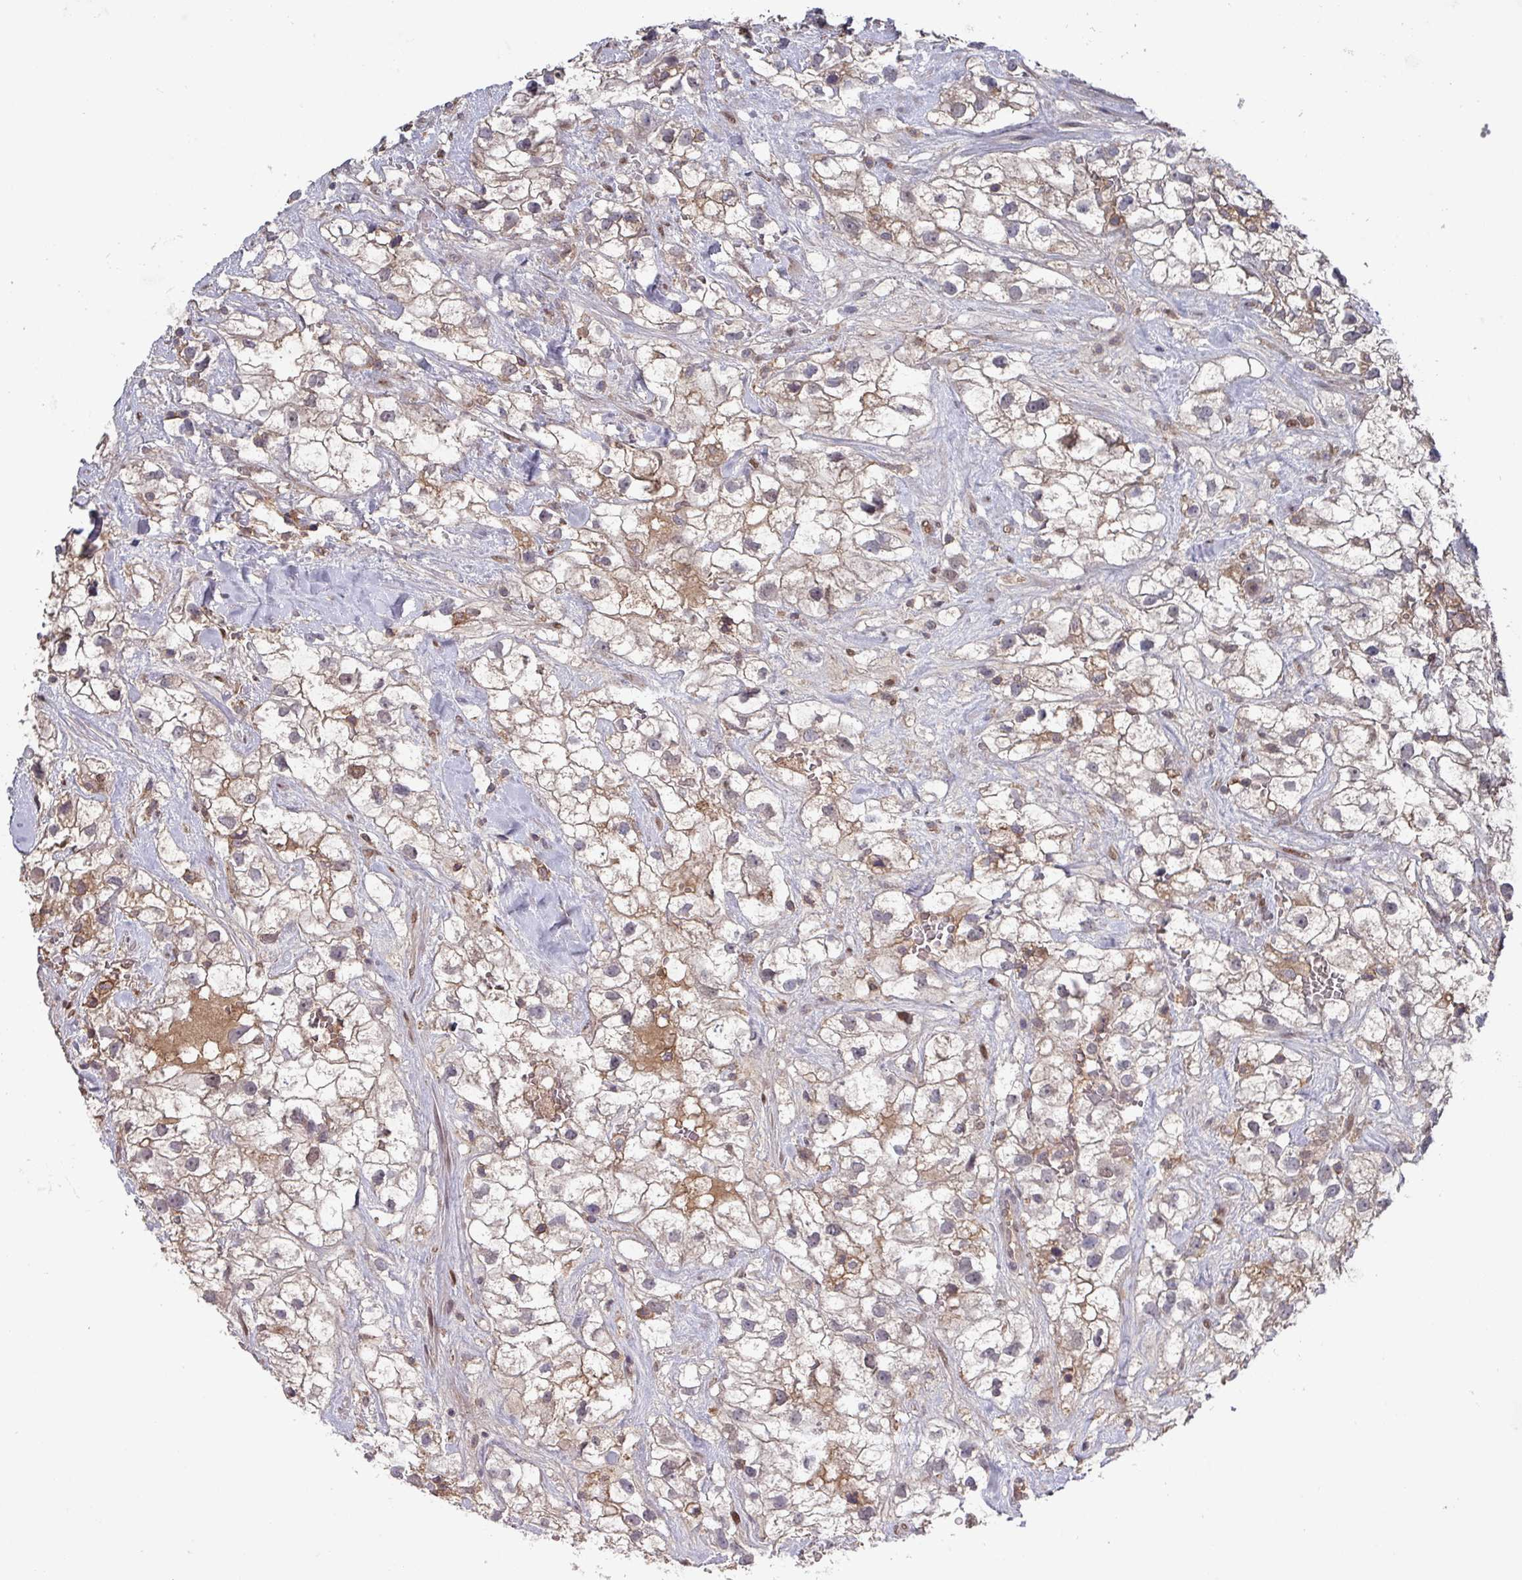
{"staining": {"intensity": "weak", "quantity": "25%-75%", "location": "cytoplasmic/membranous"}, "tissue": "renal cancer", "cell_type": "Tumor cells", "image_type": "cancer", "snomed": [{"axis": "morphology", "description": "Adenocarcinoma, NOS"}, {"axis": "topography", "description": "Kidney"}], "caption": "Immunohistochemical staining of human adenocarcinoma (renal) exhibits weak cytoplasmic/membranous protein positivity in approximately 25%-75% of tumor cells.", "gene": "PRRX1", "patient": {"sex": "male", "age": 59}}